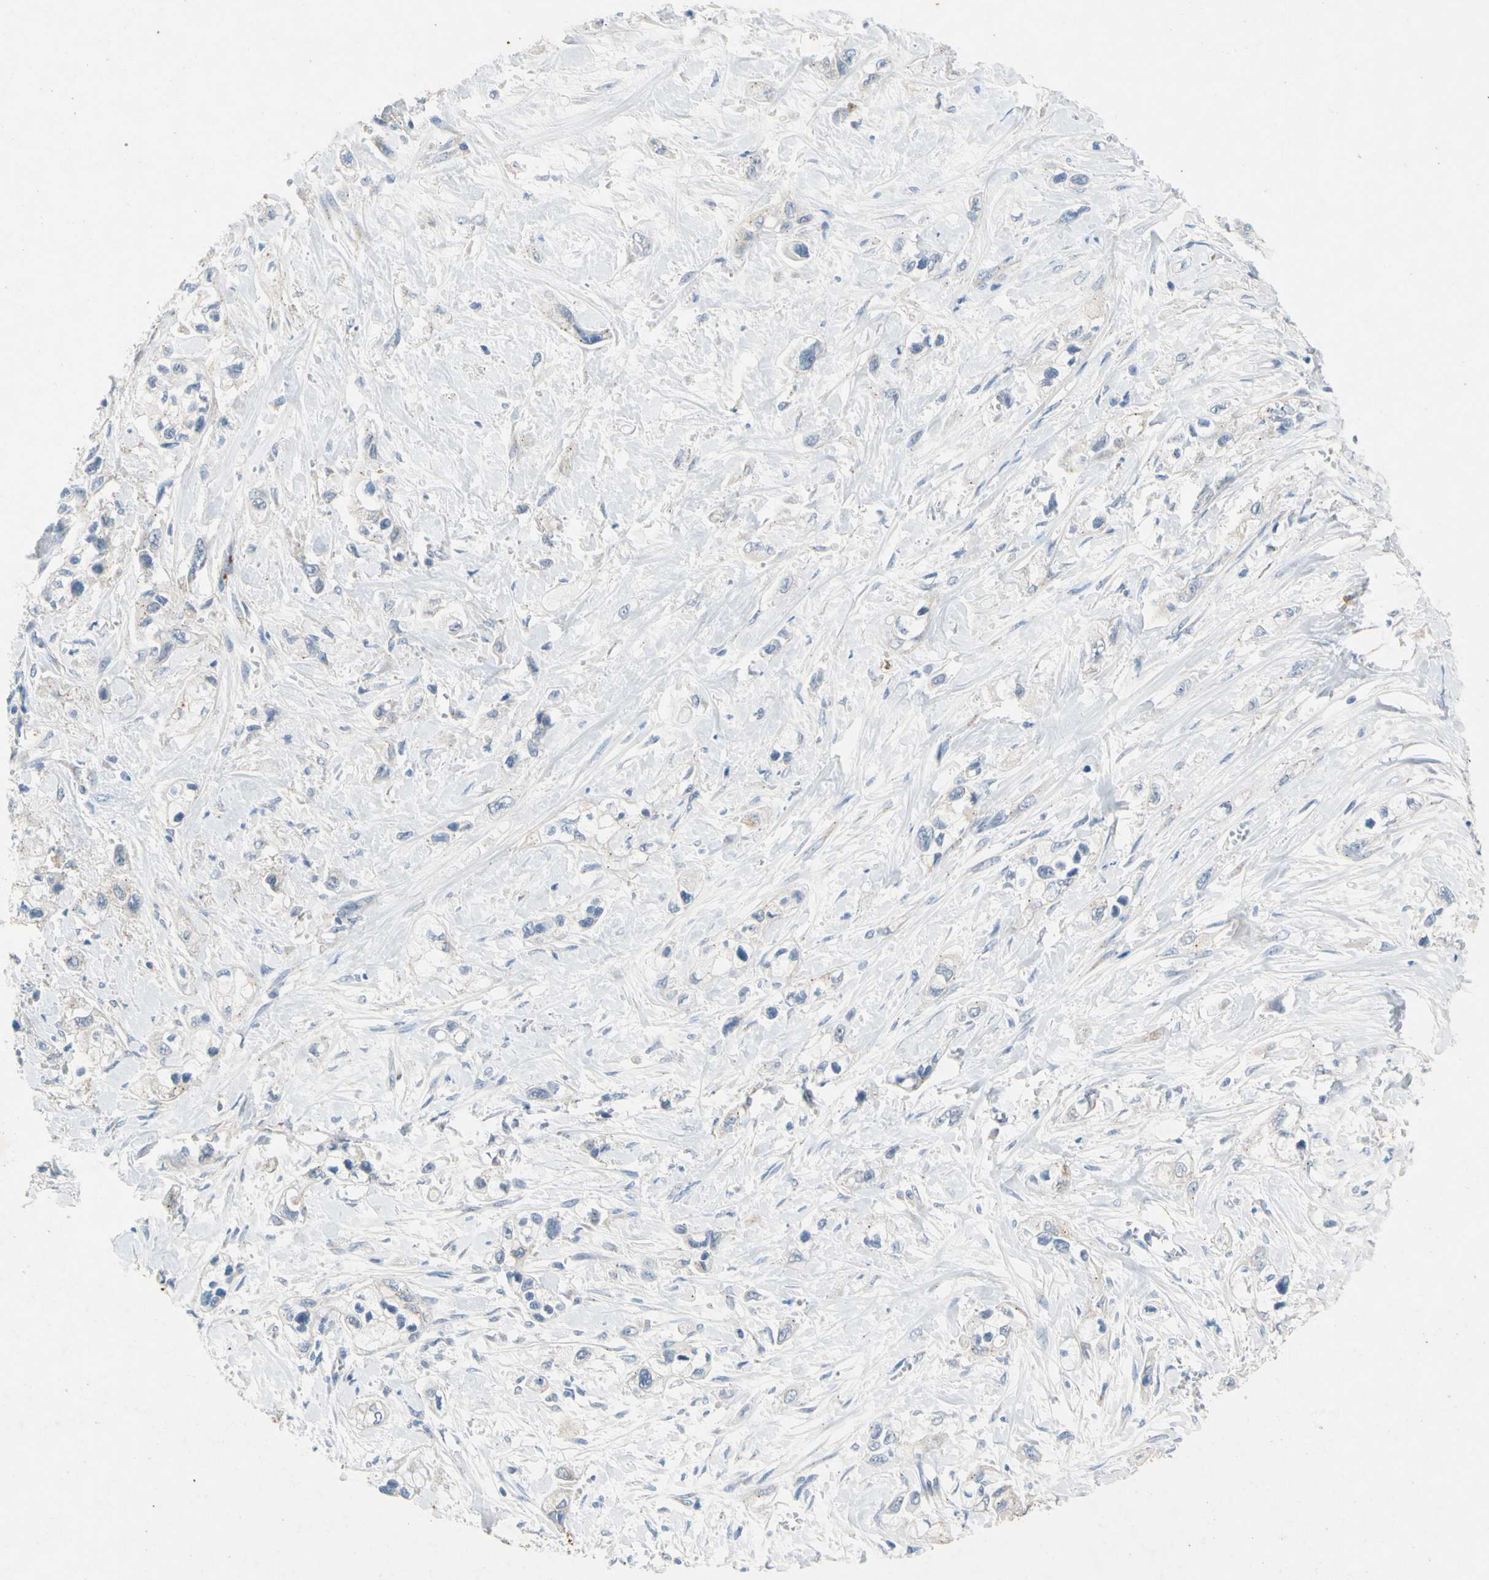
{"staining": {"intensity": "negative", "quantity": "none", "location": "none"}, "tissue": "pancreatic cancer", "cell_type": "Tumor cells", "image_type": "cancer", "snomed": [{"axis": "morphology", "description": "Adenocarcinoma, NOS"}, {"axis": "topography", "description": "Pancreas"}], "caption": "IHC of pancreatic cancer reveals no expression in tumor cells.", "gene": "GASK1B", "patient": {"sex": "male", "age": 74}}